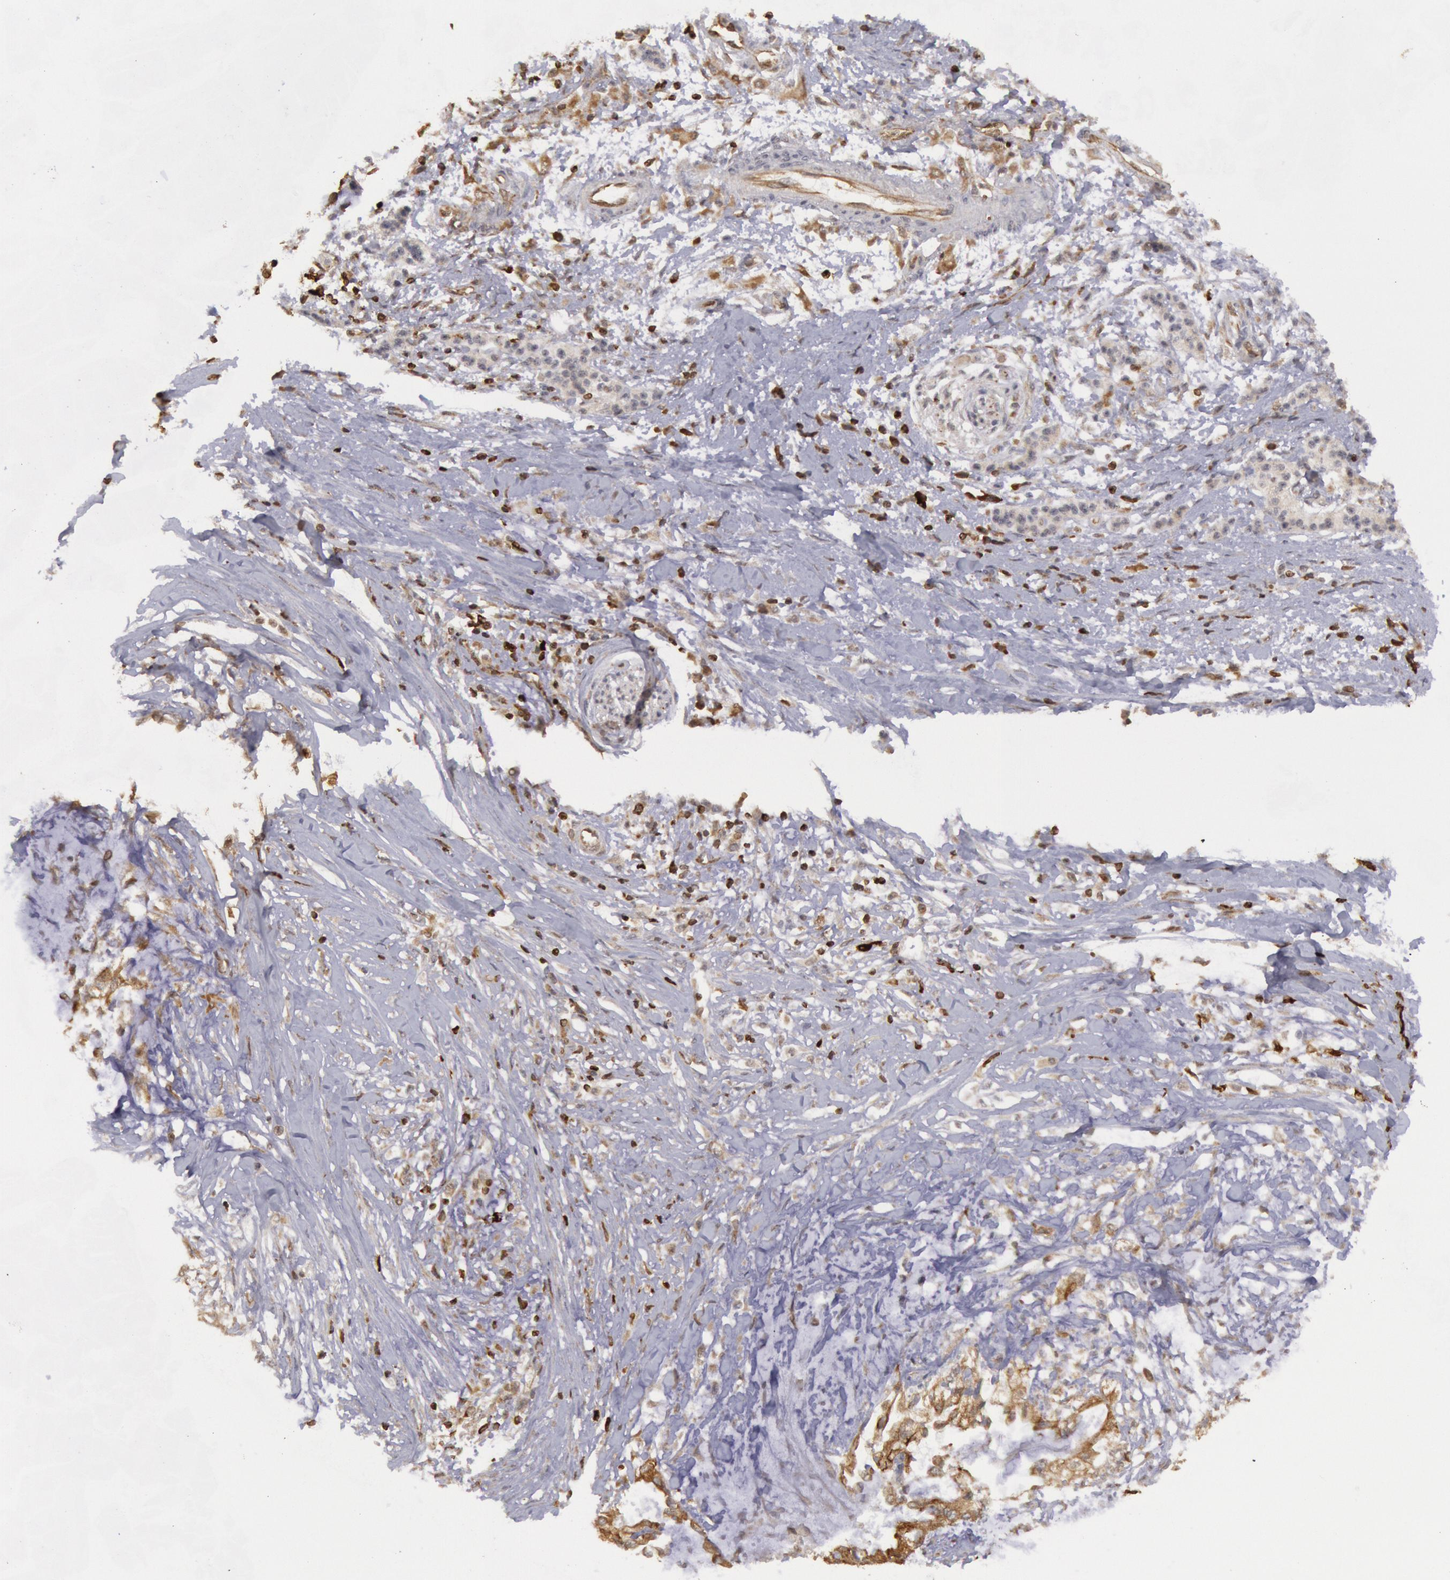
{"staining": {"intensity": "weak", "quantity": "25%-75%", "location": "cytoplasmic/membranous"}, "tissue": "pancreatic cancer", "cell_type": "Tumor cells", "image_type": "cancer", "snomed": [{"axis": "morphology", "description": "Adenocarcinoma, NOS"}, {"axis": "topography", "description": "Pancreas"}], "caption": "An IHC histopathology image of tumor tissue is shown. Protein staining in brown shows weak cytoplasmic/membranous positivity in pancreatic cancer within tumor cells. The protein of interest is stained brown, and the nuclei are stained in blue (DAB IHC with brightfield microscopy, high magnification).", "gene": "TAP2", "patient": {"sex": "female", "age": 64}}